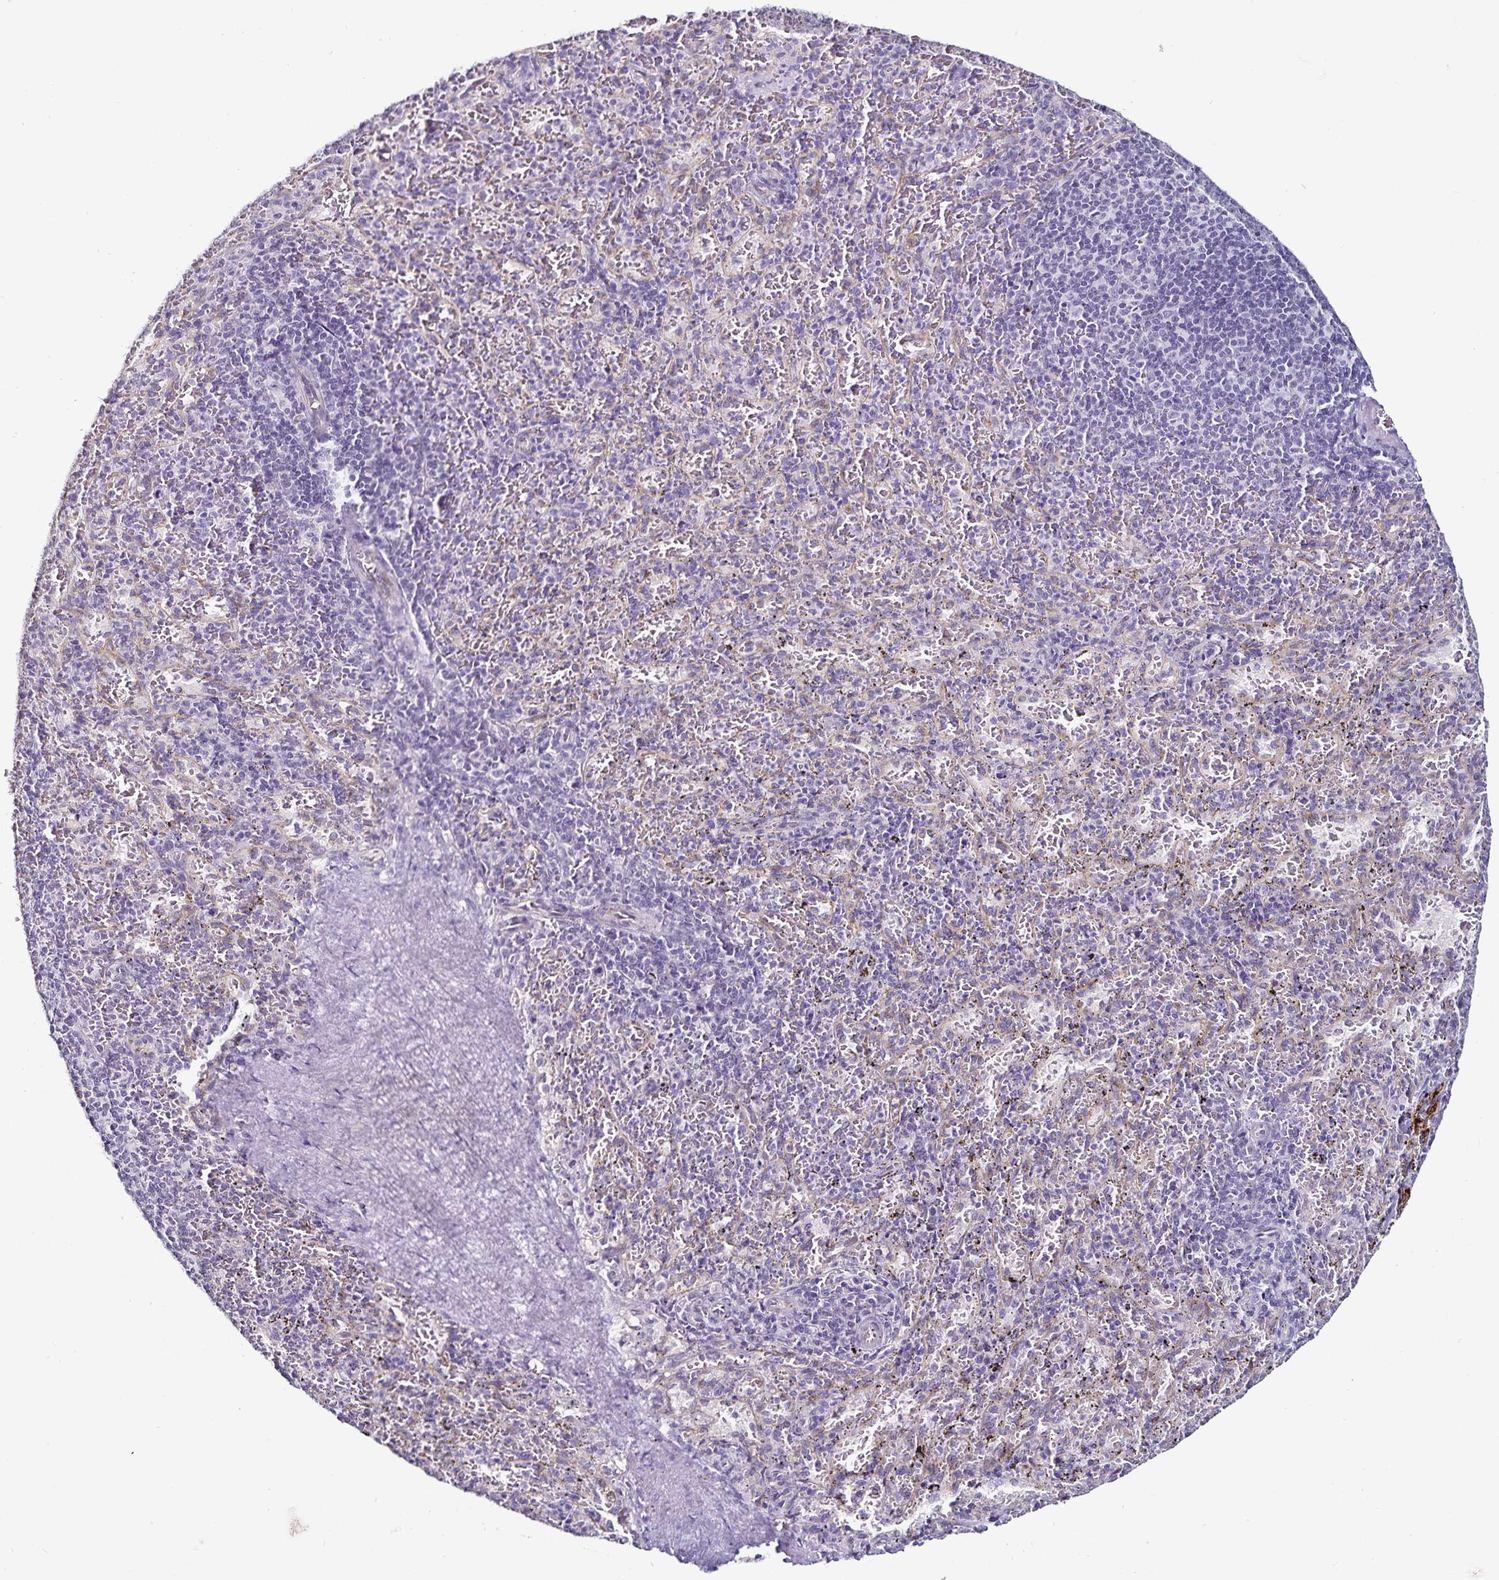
{"staining": {"intensity": "negative", "quantity": "none", "location": "none"}, "tissue": "spleen", "cell_type": "Cells in red pulp", "image_type": "normal", "snomed": [{"axis": "morphology", "description": "Normal tissue, NOS"}, {"axis": "topography", "description": "Spleen"}], "caption": "Immunohistochemical staining of unremarkable spleen exhibits no significant expression in cells in red pulp.", "gene": "TSPAN7", "patient": {"sex": "male", "age": 57}}